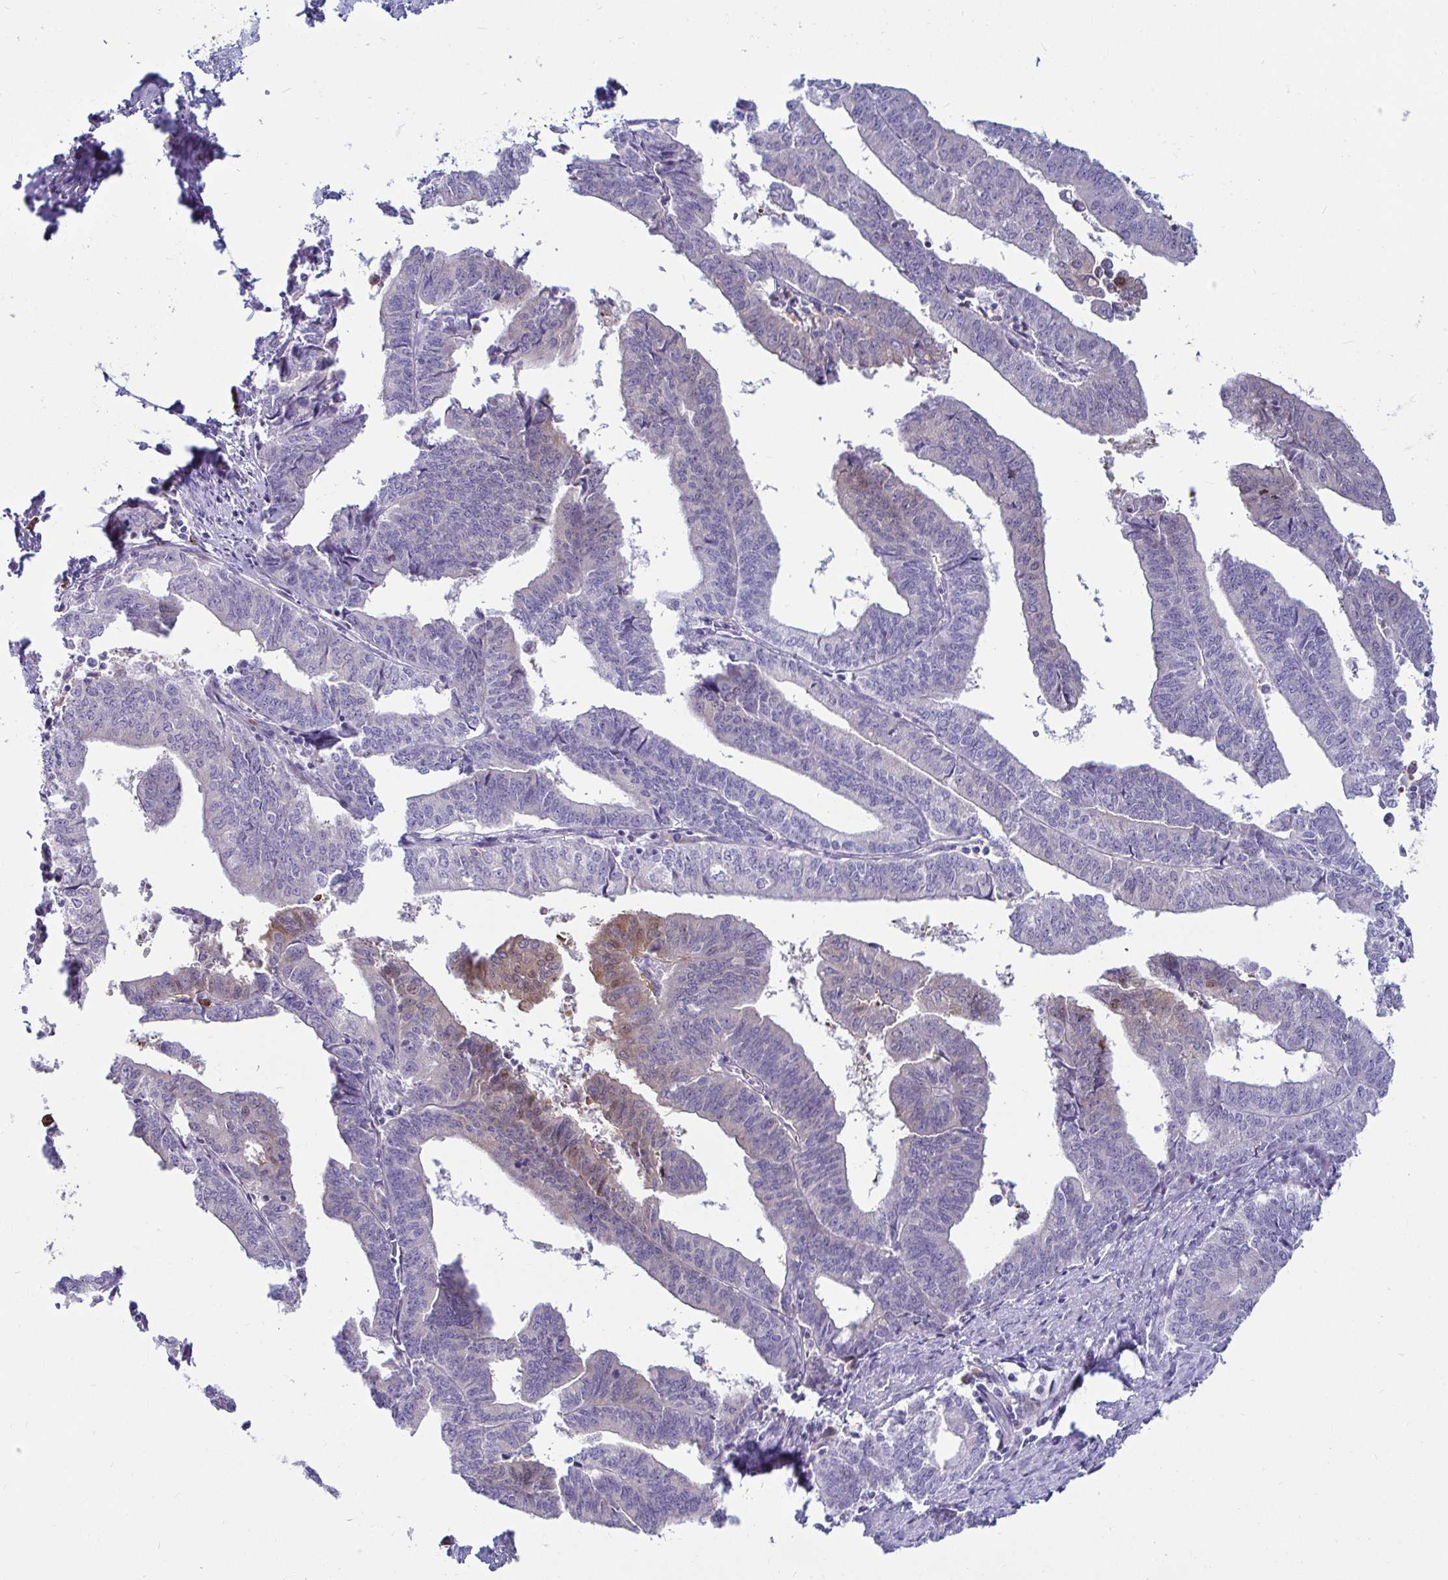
{"staining": {"intensity": "weak", "quantity": "<25%", "location": "cytoplasmic/membranous,nuclear"}, "tissue": "endometrial cancer", "cell_type": "Tumor cells", "image_type": "cancer", "snomed": [{"axis": "morphology", "description": "Adenocarcinoma, NOS"}, {"axis": "topography", "description": "Endometrium"}], "caption": "Tumor cells show no significant expression in endometrial cancer (adenocarcinoma). The staining is performed using DAB brown chromogen with nuclei counter-stained in using hematoxylin.", "gene": "TFPI2", "patient": {"sex": "female", "age": 65}}